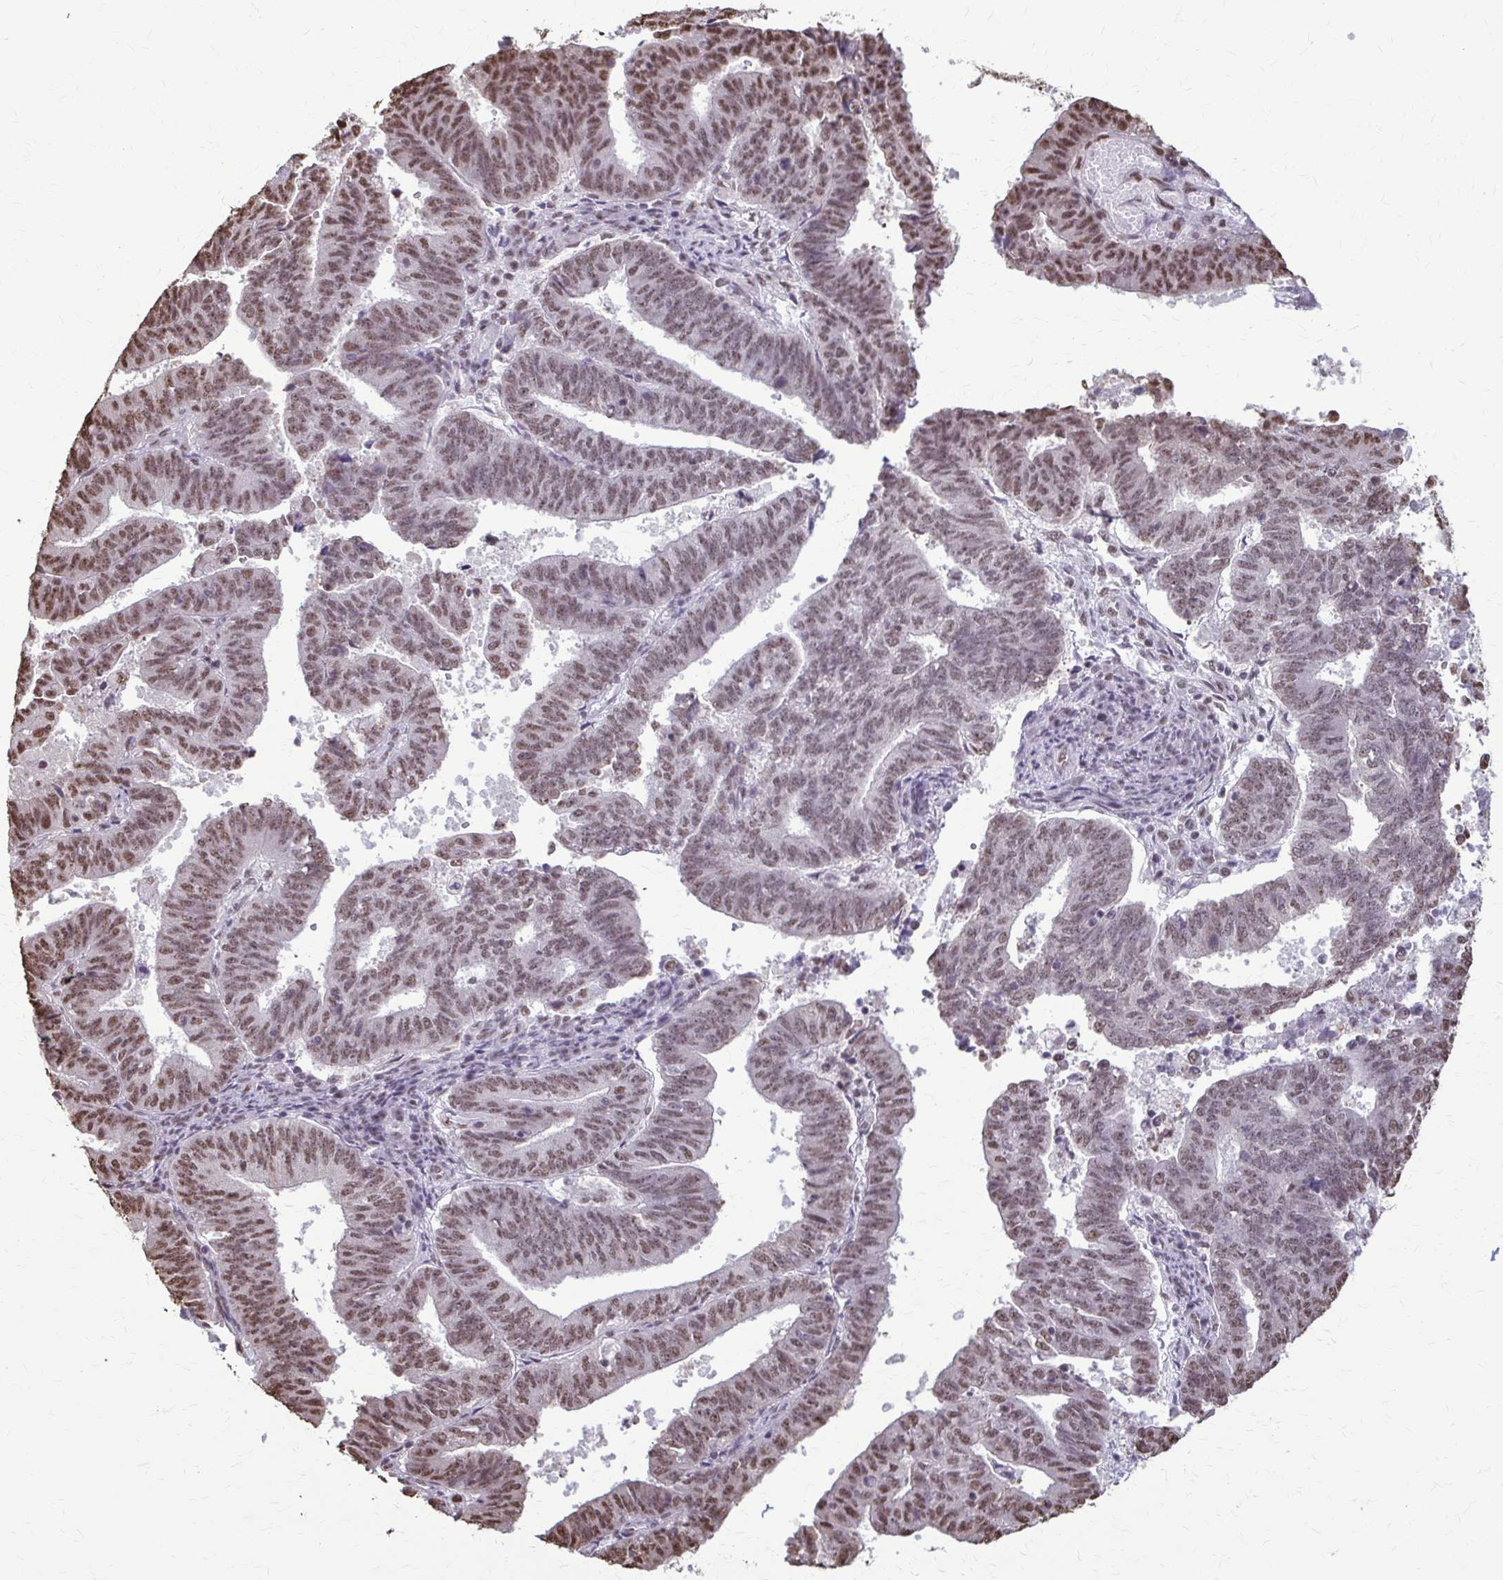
{"staining": {"intensity": "moderate", "quantity": ">75%", "location": "nuclear"}, "tissue": "endometrial cancer", "cell_type": "Tumor cells", "image_type": "cancer", "snomed": [{"axis": "morphology", "description": "Adenocarcinoma, NOS"}, {"axis": "topography", "description": "Endometrium"}], "caption": "The immunohistochemical stain labels moderate nuclear expression in tumor cells of adenocarcinoma (endometrial) tissue. (IHC, brightfield microscopy, high magnification).", "gene": "SNRPA", "patient": {"sex": "female", "age": 82}}